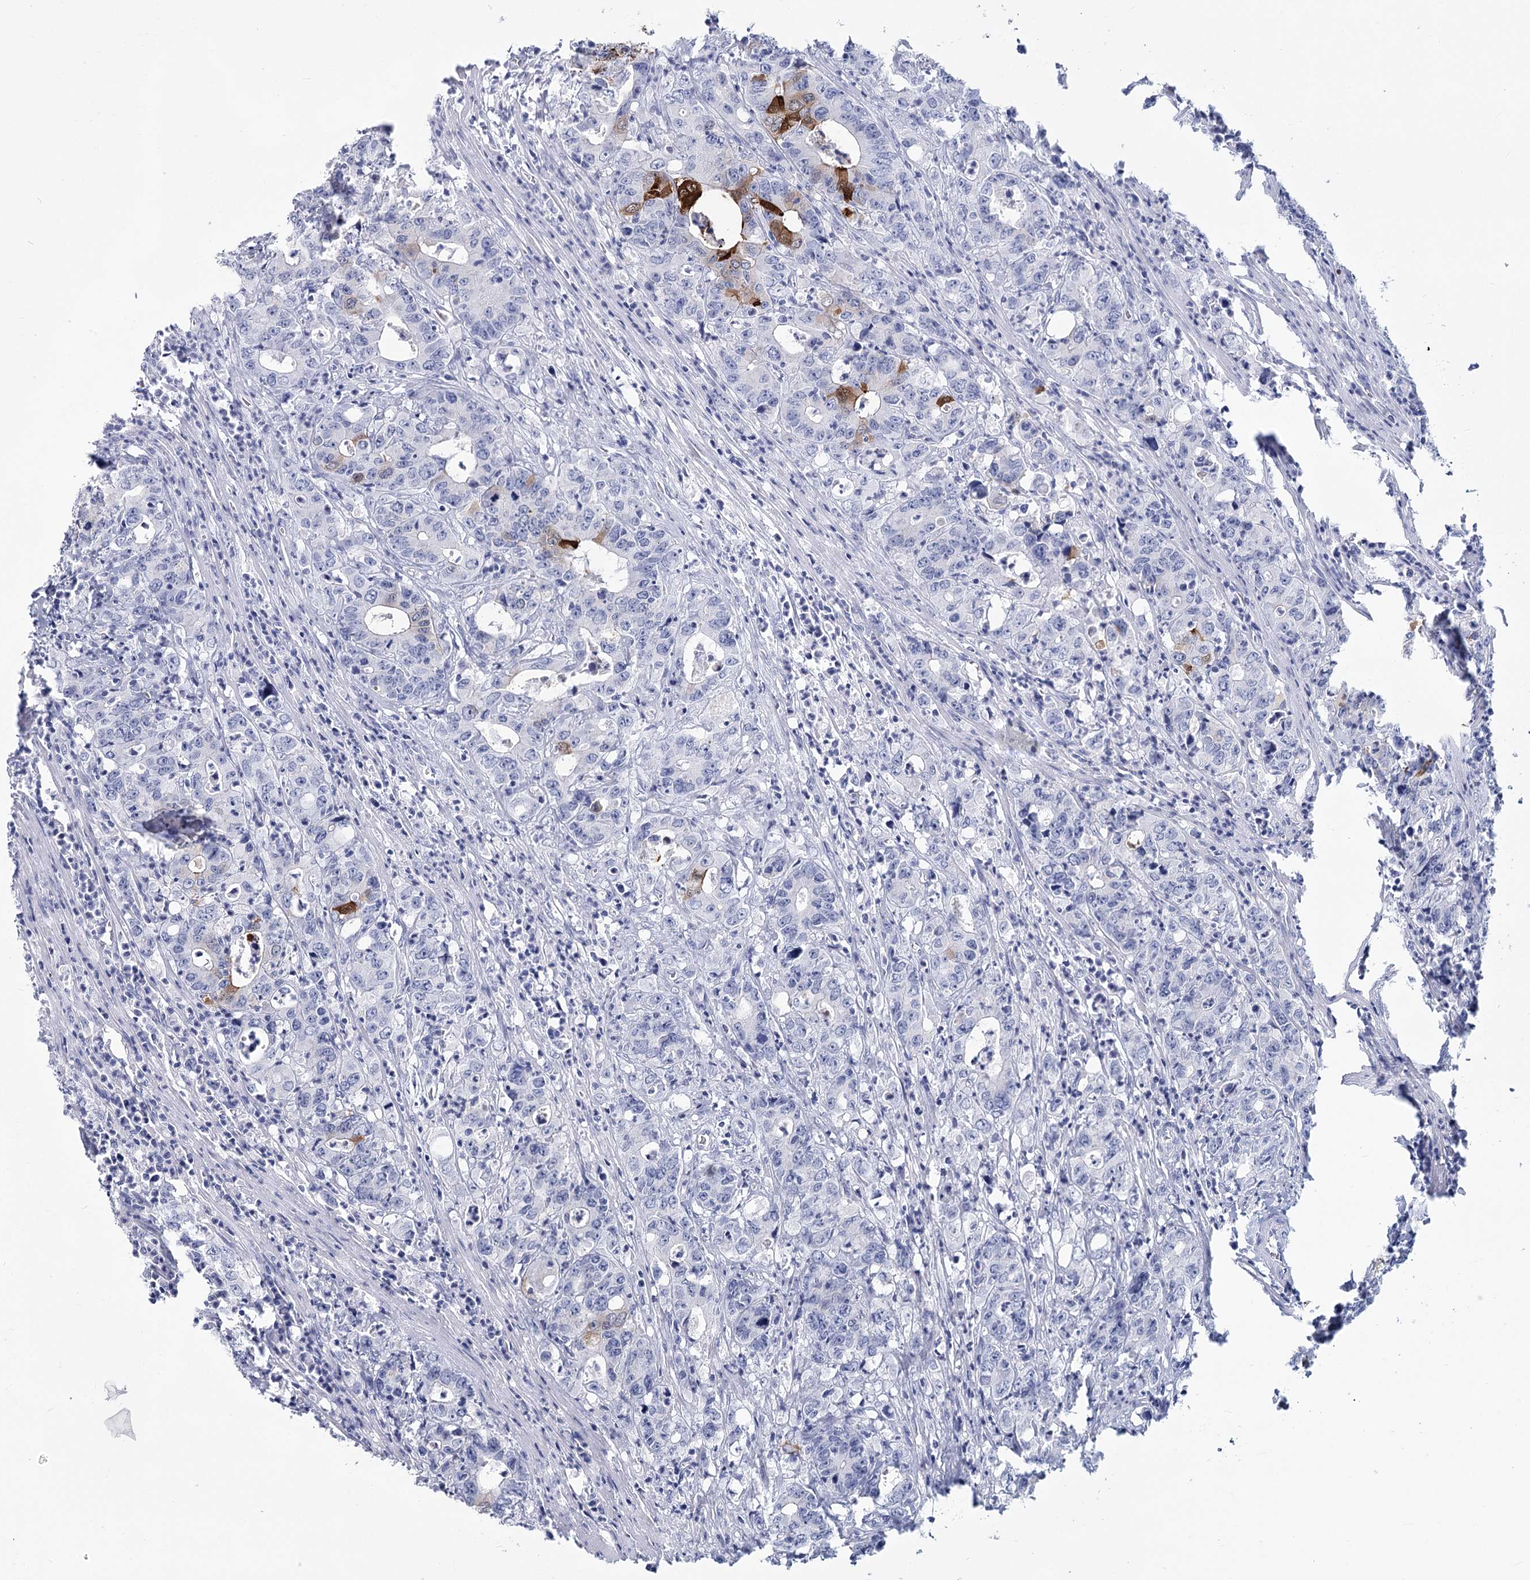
{"staining": {"intensity": "strong", "quantity": "<25%", "location": "cytoplasmic/membranous"}, "tissue": "colorectal cancer", "cell_type": "Tumor cells", "image_type": "cancer", "snomed": [{"axis": "morphology", "description": "Adenocarcinoma, NOS"}, {"axis": "topography", "description": "Colon"}], "caption": "Colorectal cancer was stained to show a protein in brown. There is medium levels of strong cytoplasmic/membranous expression in approximately <25% of tumor cells.", "gene": "SLC6A19", "patient": {"sex": "female", "age": 75}}